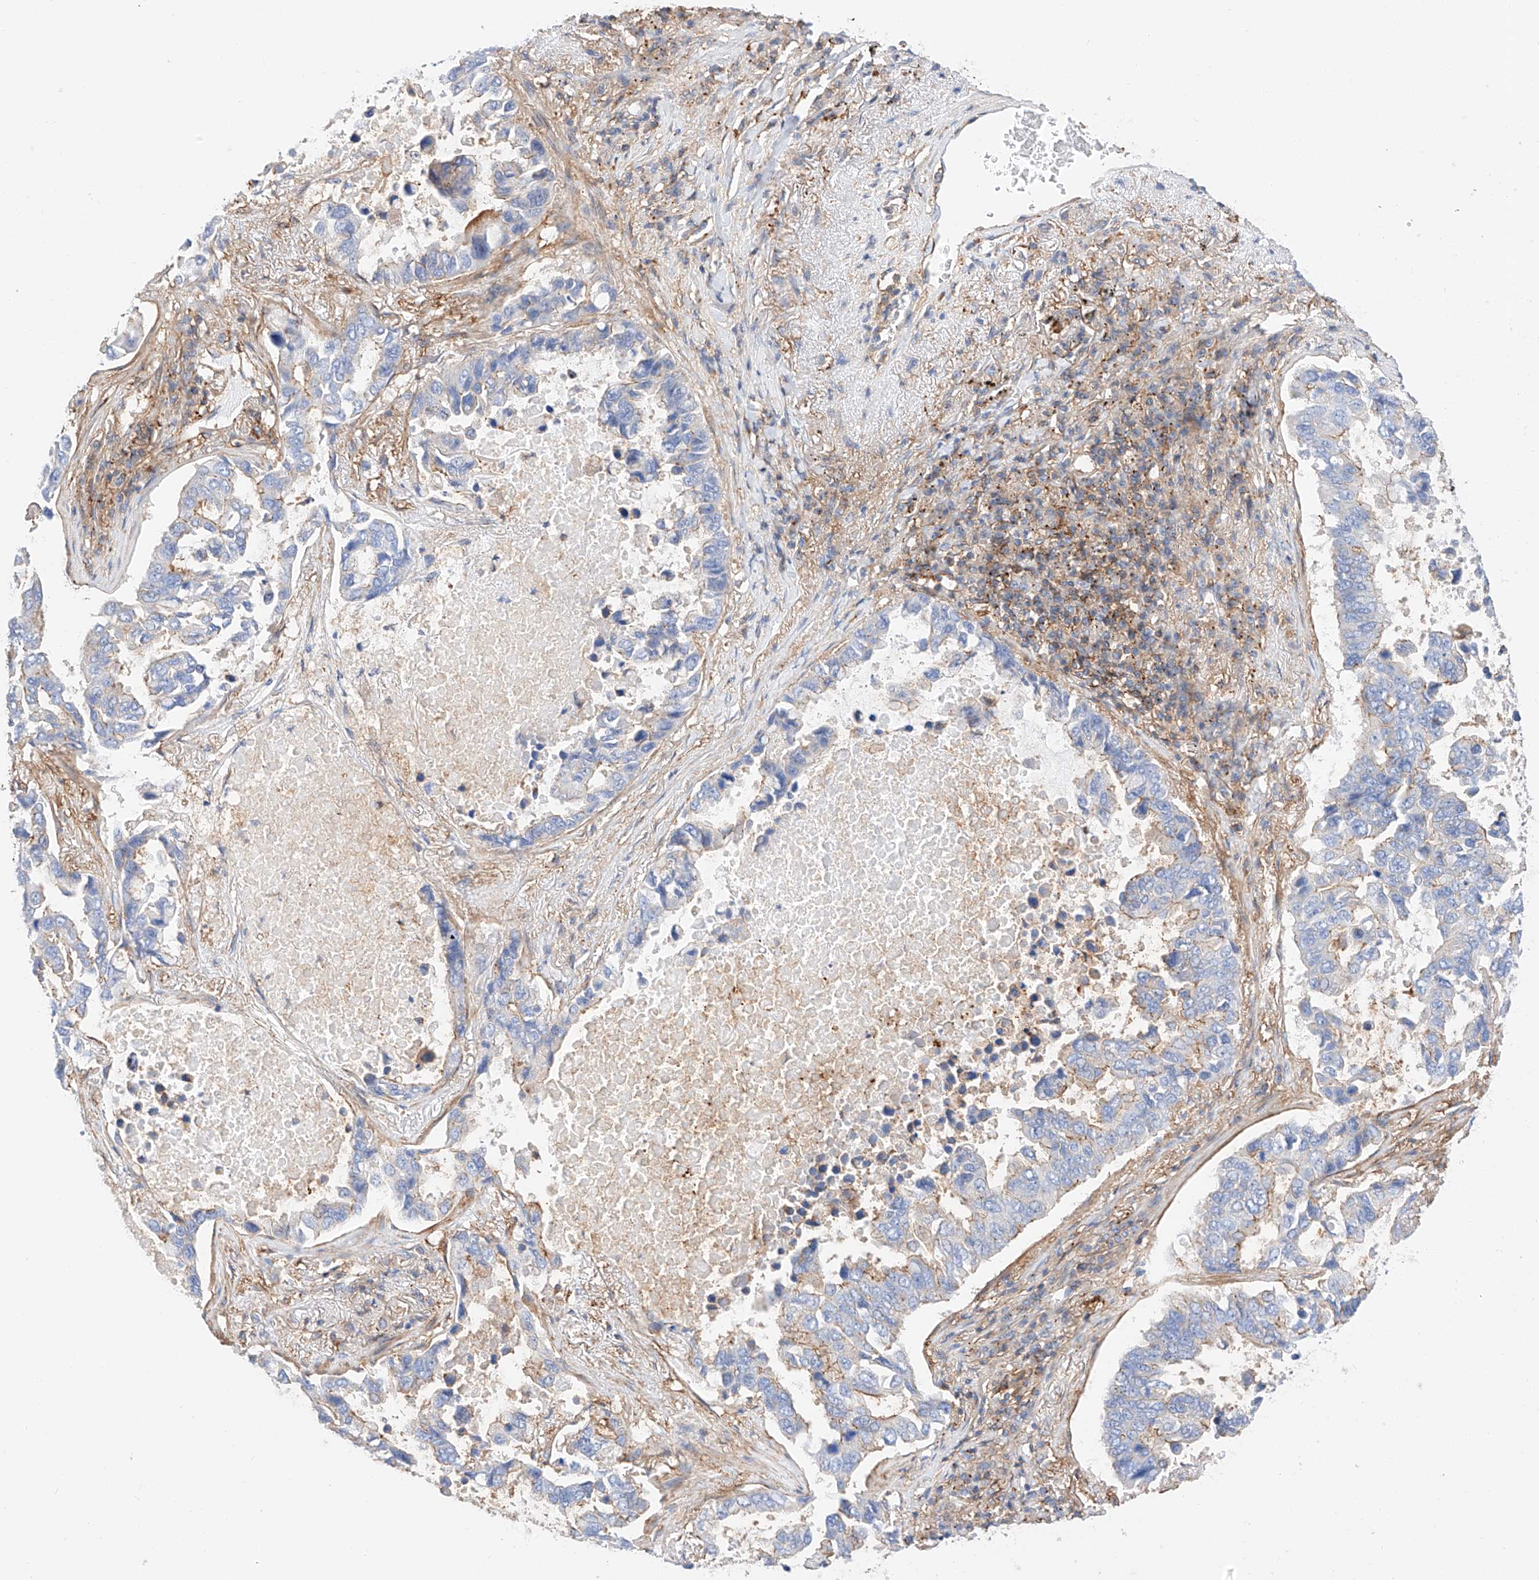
{"staining": {"intensity": "moderate", "quantity": "<25%", "location": "cytoplasmic/membranous"}, "tissue": "lung cancer", "cell_type": "Tumor cells", "image_type": "cancer", "snomed": [{"axis": "morphology", "description": "Adenocarcinoma, NOS"}, {"axis": "topography", "description": "Lung"}], "caption": "Immunohistochemistry (IHC) image of neoplastic tissue: lung cancer stained using immunohistochemistry shows low levels of moderate protein expression localized specifically in the cytoplasmic/membranous of tumor cells, appearing as a cytoplasmic/membranous brown color.", "gene": "HAUS4", "patient": {"sex": "male", "age": 64}}